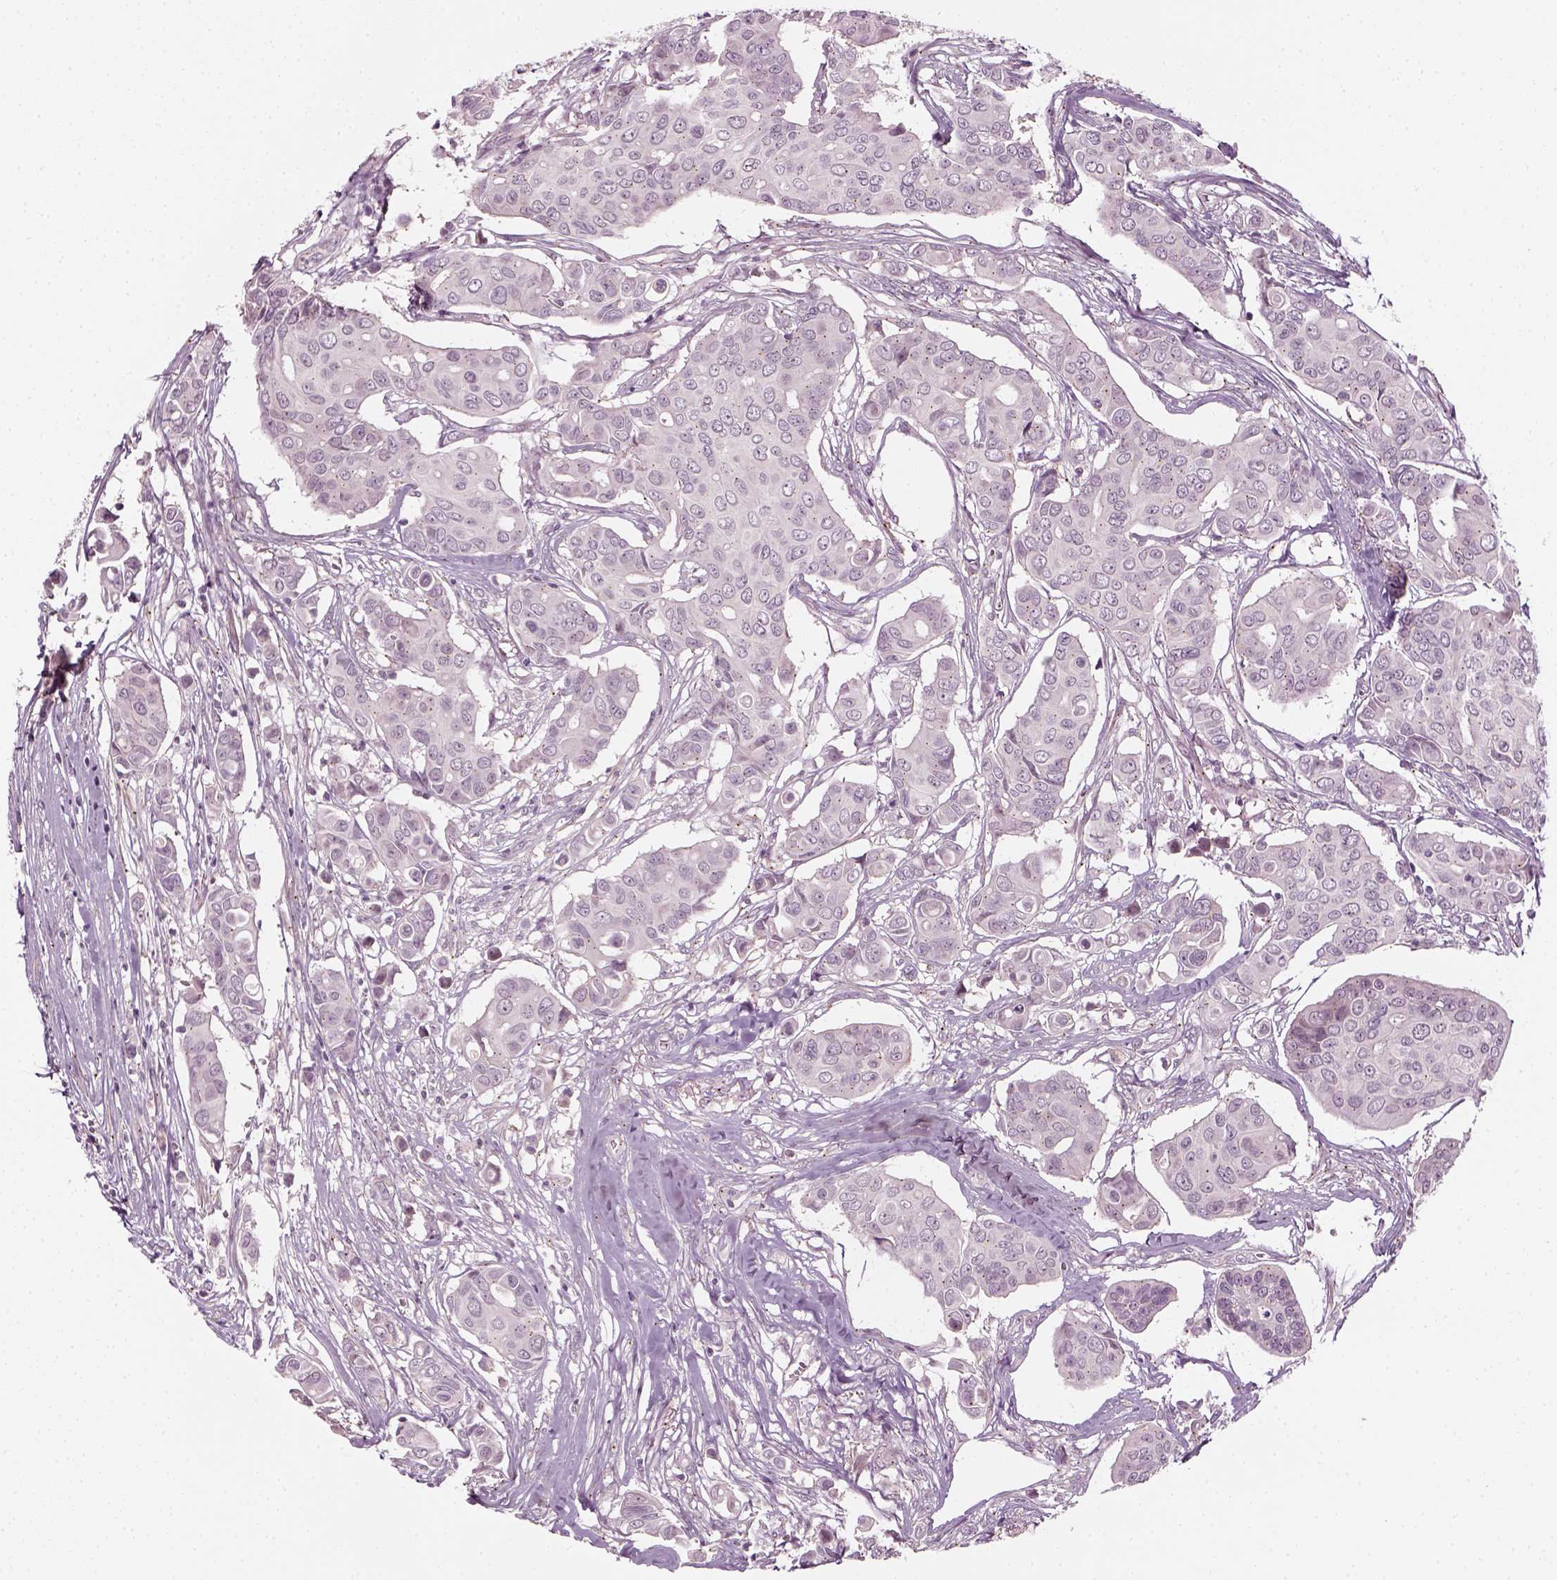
{"staining": {"intensity": "negative", "quantity": "none", "location": "none"}, "tissue": "breast cancer", "cell_type": "Tumor cells", "image_type": "cancer", "snomed": [{"axis": "morphology", "description": "Duct carcinoma"}, {"axis": "topography", "description": "Breast"}], "caption": "This is a image of immunohistochemistry (IHC) staining of breast intraductal carcinoma, which shows no expression in tumor cells.", "gene": "MLIP", "patient": {"sex": "female", "age": 54}}